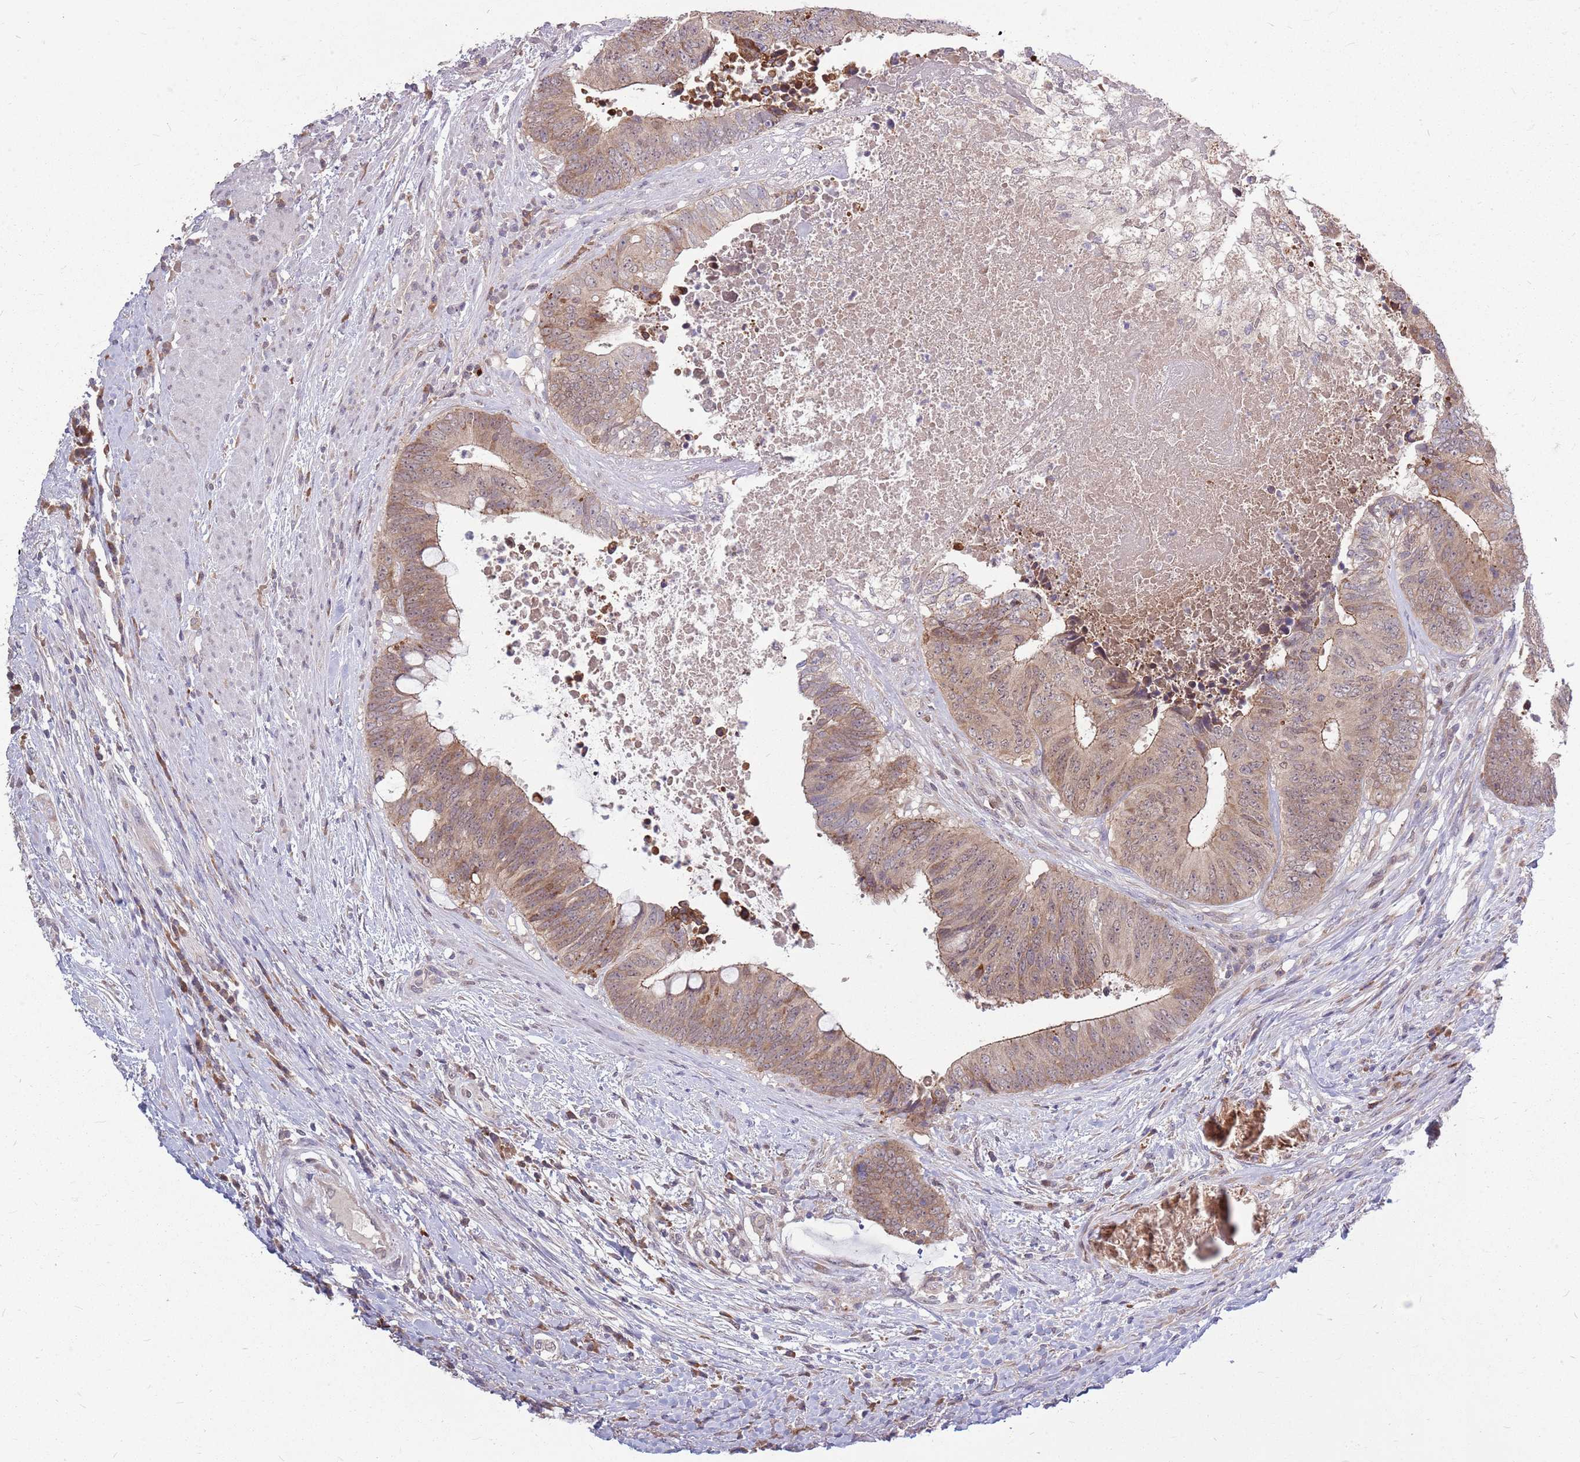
{"staining": {"intensity": "weak", "quantity": ">75%", "location": "cytoplasmic/membranous"}, "tissue": "colorectal cancer", "cell_type": "Tumor cells", "image_type": "cancer", "snomed": [{"axis": "morphology", "description": "Adenocarcinoma, NOS"}, {"axis": "topography", "description": "Rectum"}], "caption": "Brown immunohistochemical staining in colorectal adenocarcinoma exhibits weak cytoplasmic/membranous positivity in approximately >75% of tumor cells.", "gene": "PPP1R27", "patient": {"sex": "male", "age": 72}}